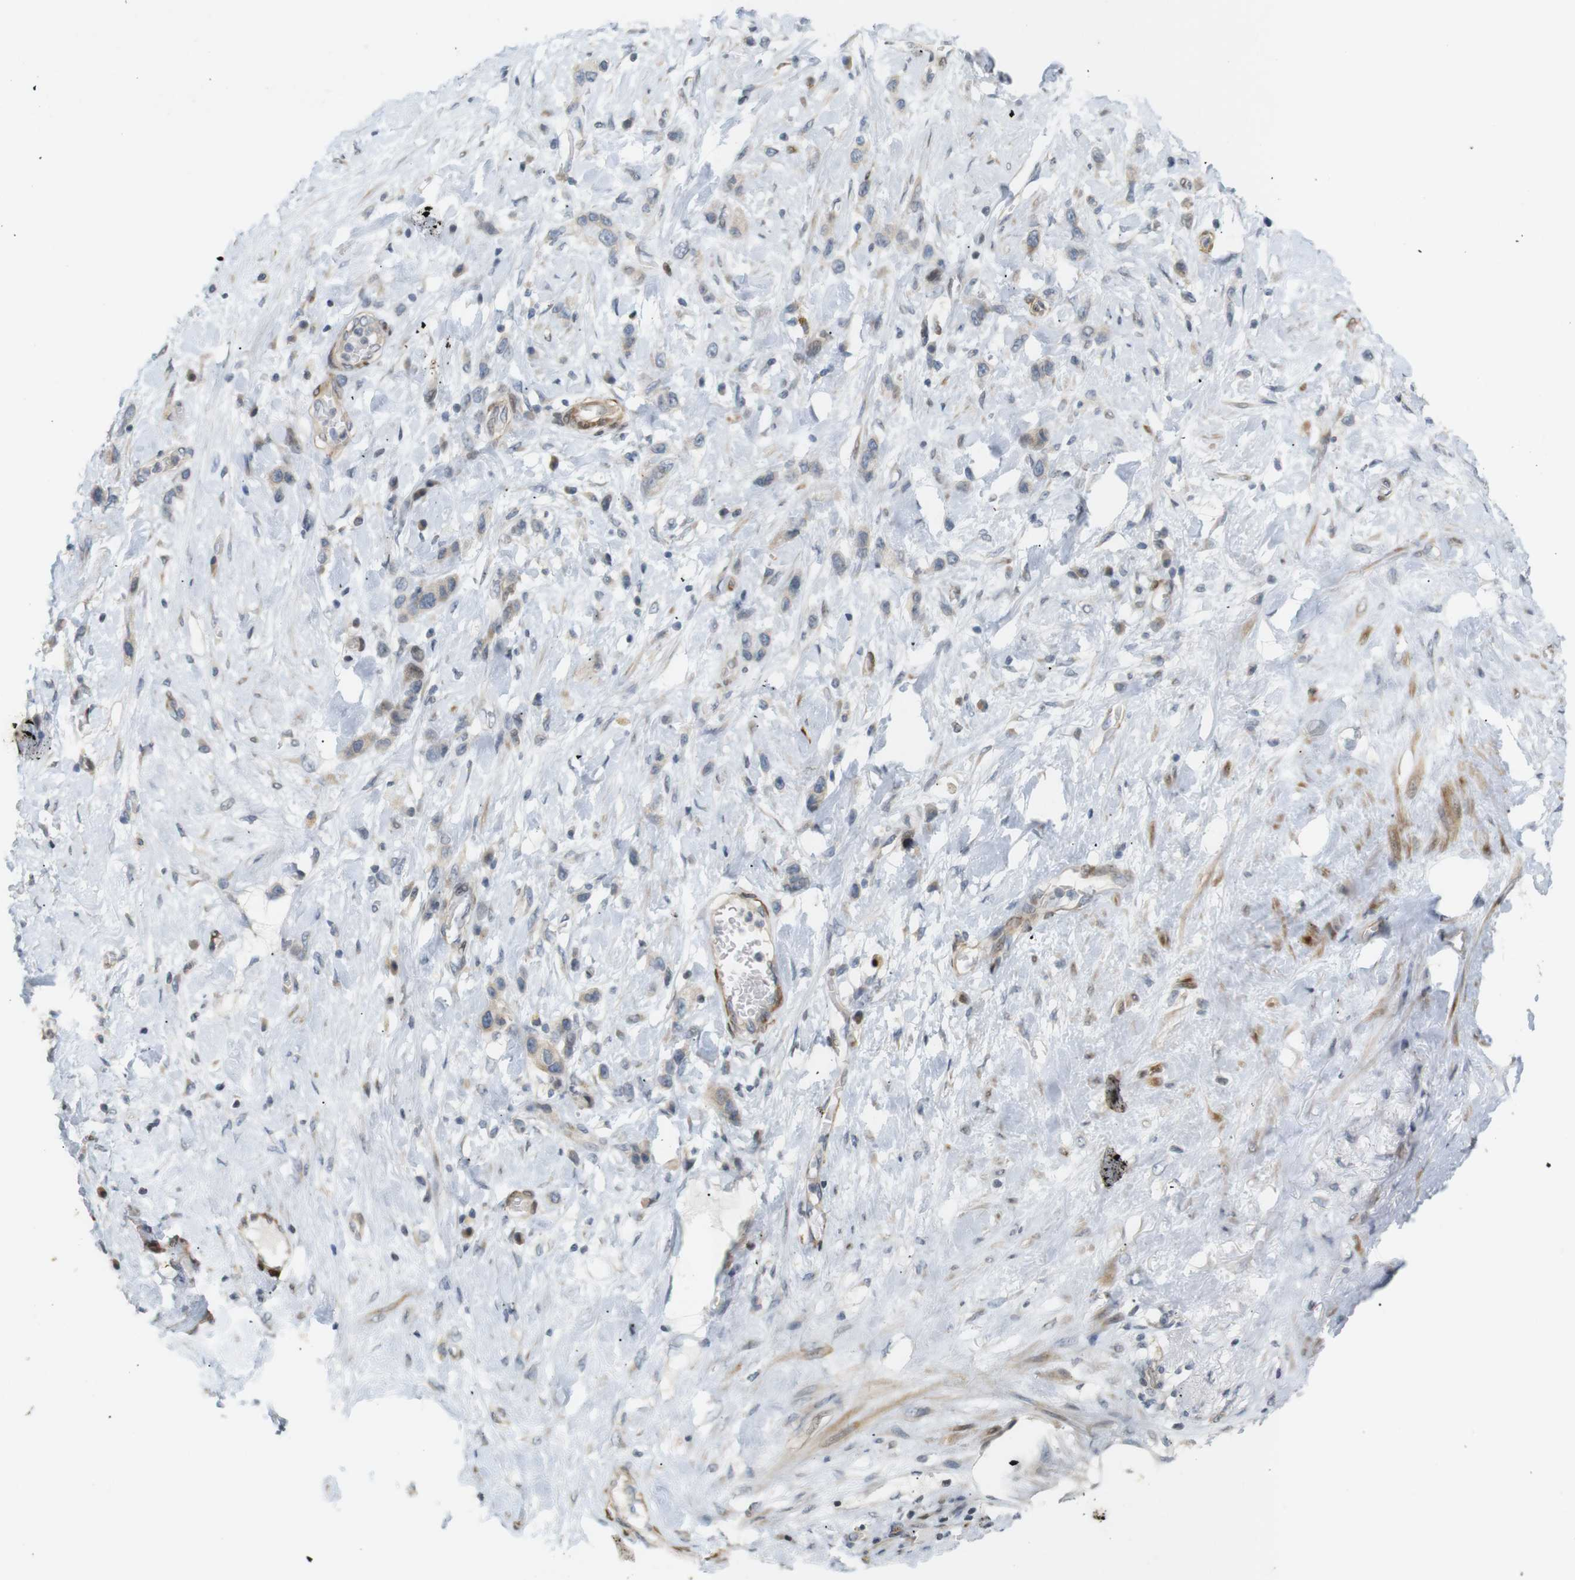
{"staining": {"intensity": "weak", "quantity": "<25%", "location": "cytoplasmic/membranous"}, "tissue": "stomach cancer", "cell_type": "Tumor cells", "image_type": "cancer", "snomed": [{"axis": "morphology", "description": "Adenocarcinoma, NOS"}, {"axis": "morphology", "description": "Adenocarcinoma, High grade"}, {"axis": "topography", "description": "Stomach, upper"}, {"axis": "topography", "description": "Stomach, lower"}], "caption": "DAB immunohistochemical staining of stomach high-grade adenocarcinoma displays no significant staining in tumor cells.", "gene": "PPP1R14A", "patient": {"sex": "female", "age": 65}}